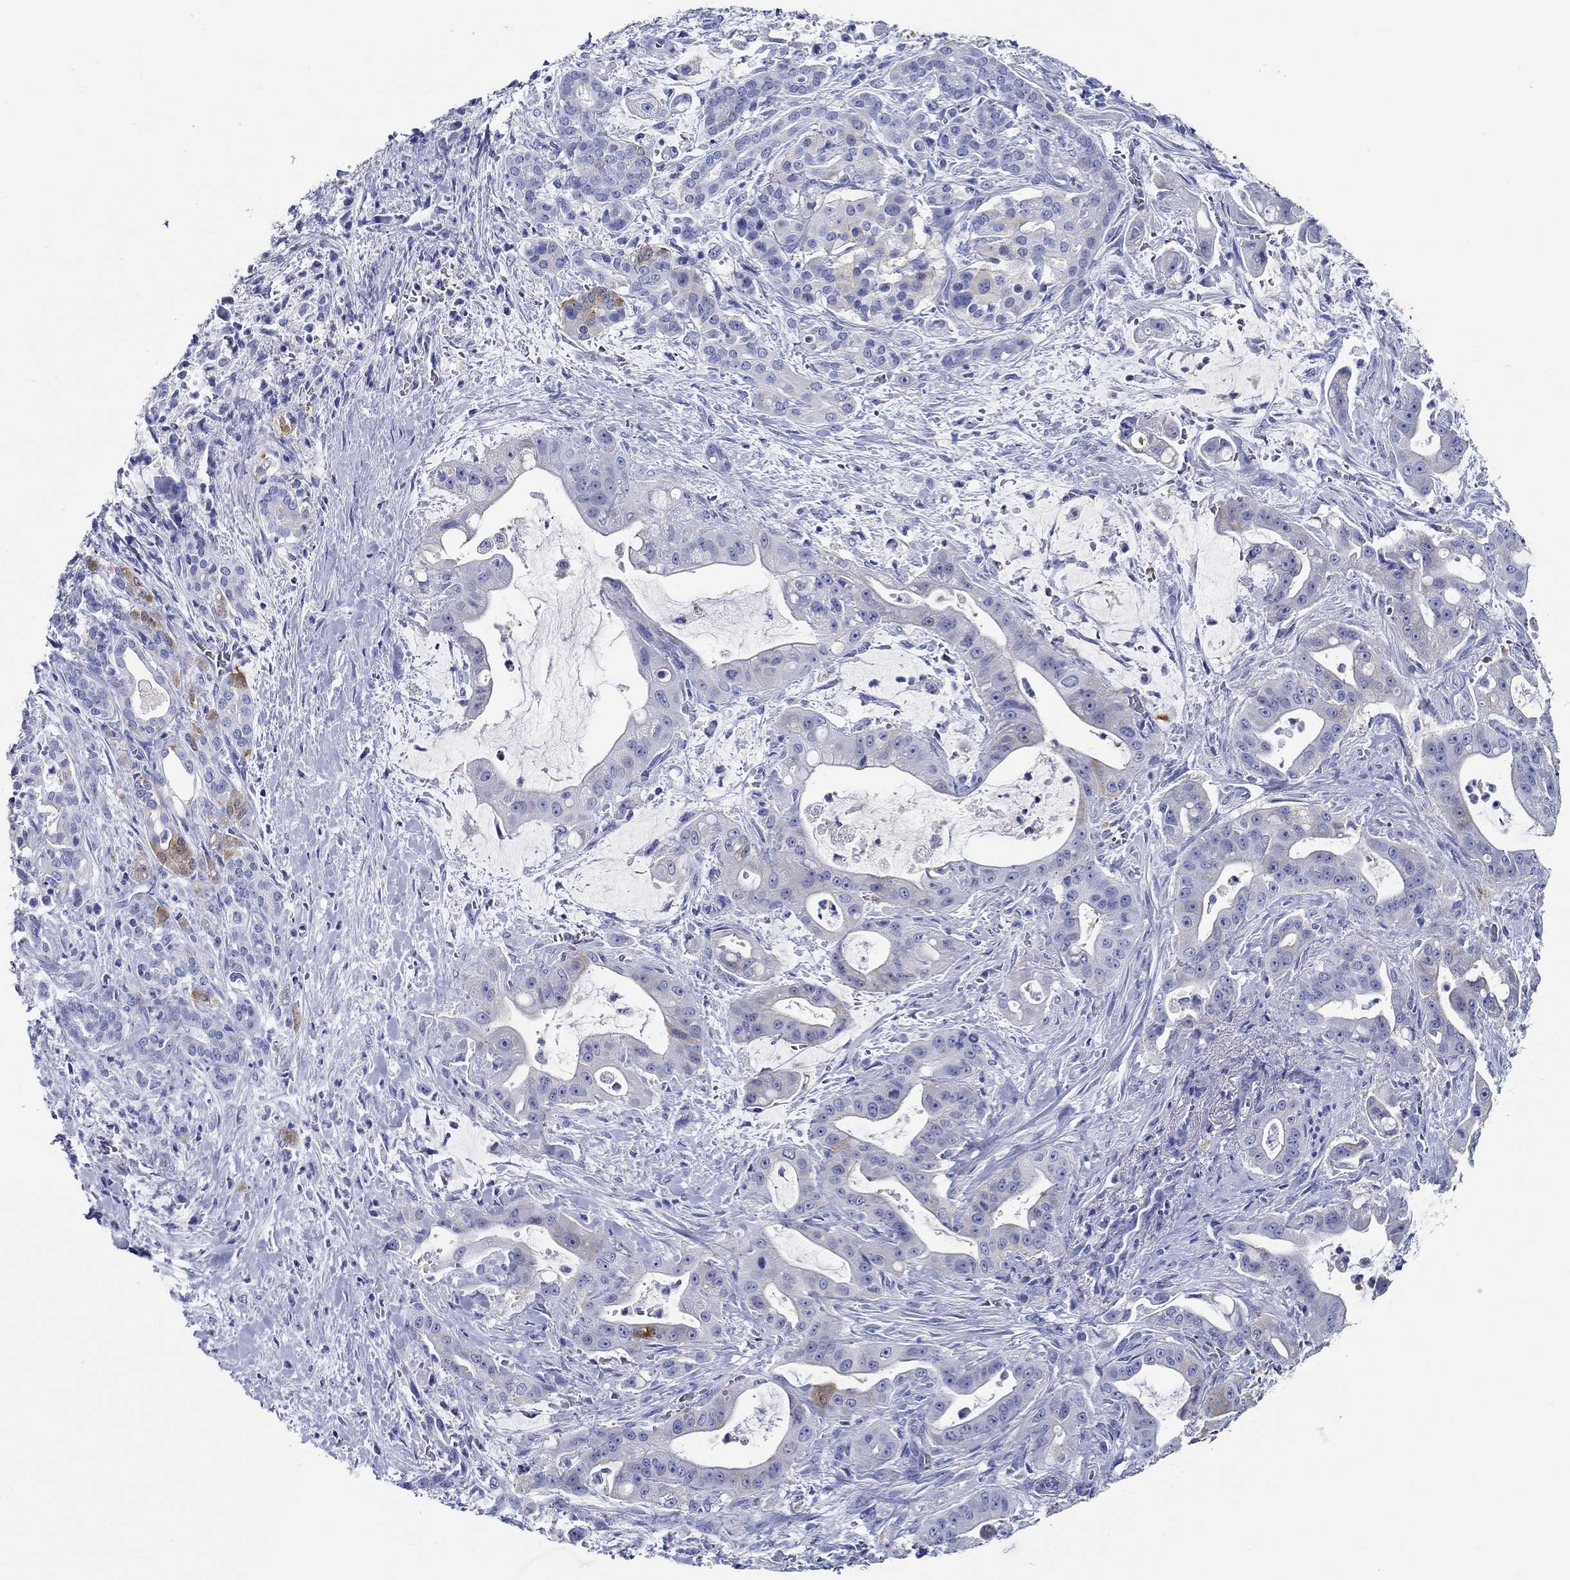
{"staining": {"intensity": "negative", "quantity": "none", "location": "none"}, "tissue": "pancreatic cancer", "cell_type": "Tumor cells", "image_type": "cancer", "snomed": [{"axis": "morphology", "description": "Normal tissue, NOS"}, {"axis": "morphology", "description": "Inflammation, NOS"}, {"axis": "morphology", "description": "Adenocarcinoma, NOS"}, {"axis": "topography", "description": "Pancreas"}], "caption": "Immunohistochemistry (IHC) of pancreatic cancer (adenocarcinoma) exhibits no staining in tumor cells.", "gene": "FBXO2", "patient": {"sex": "male", "age": 57}}